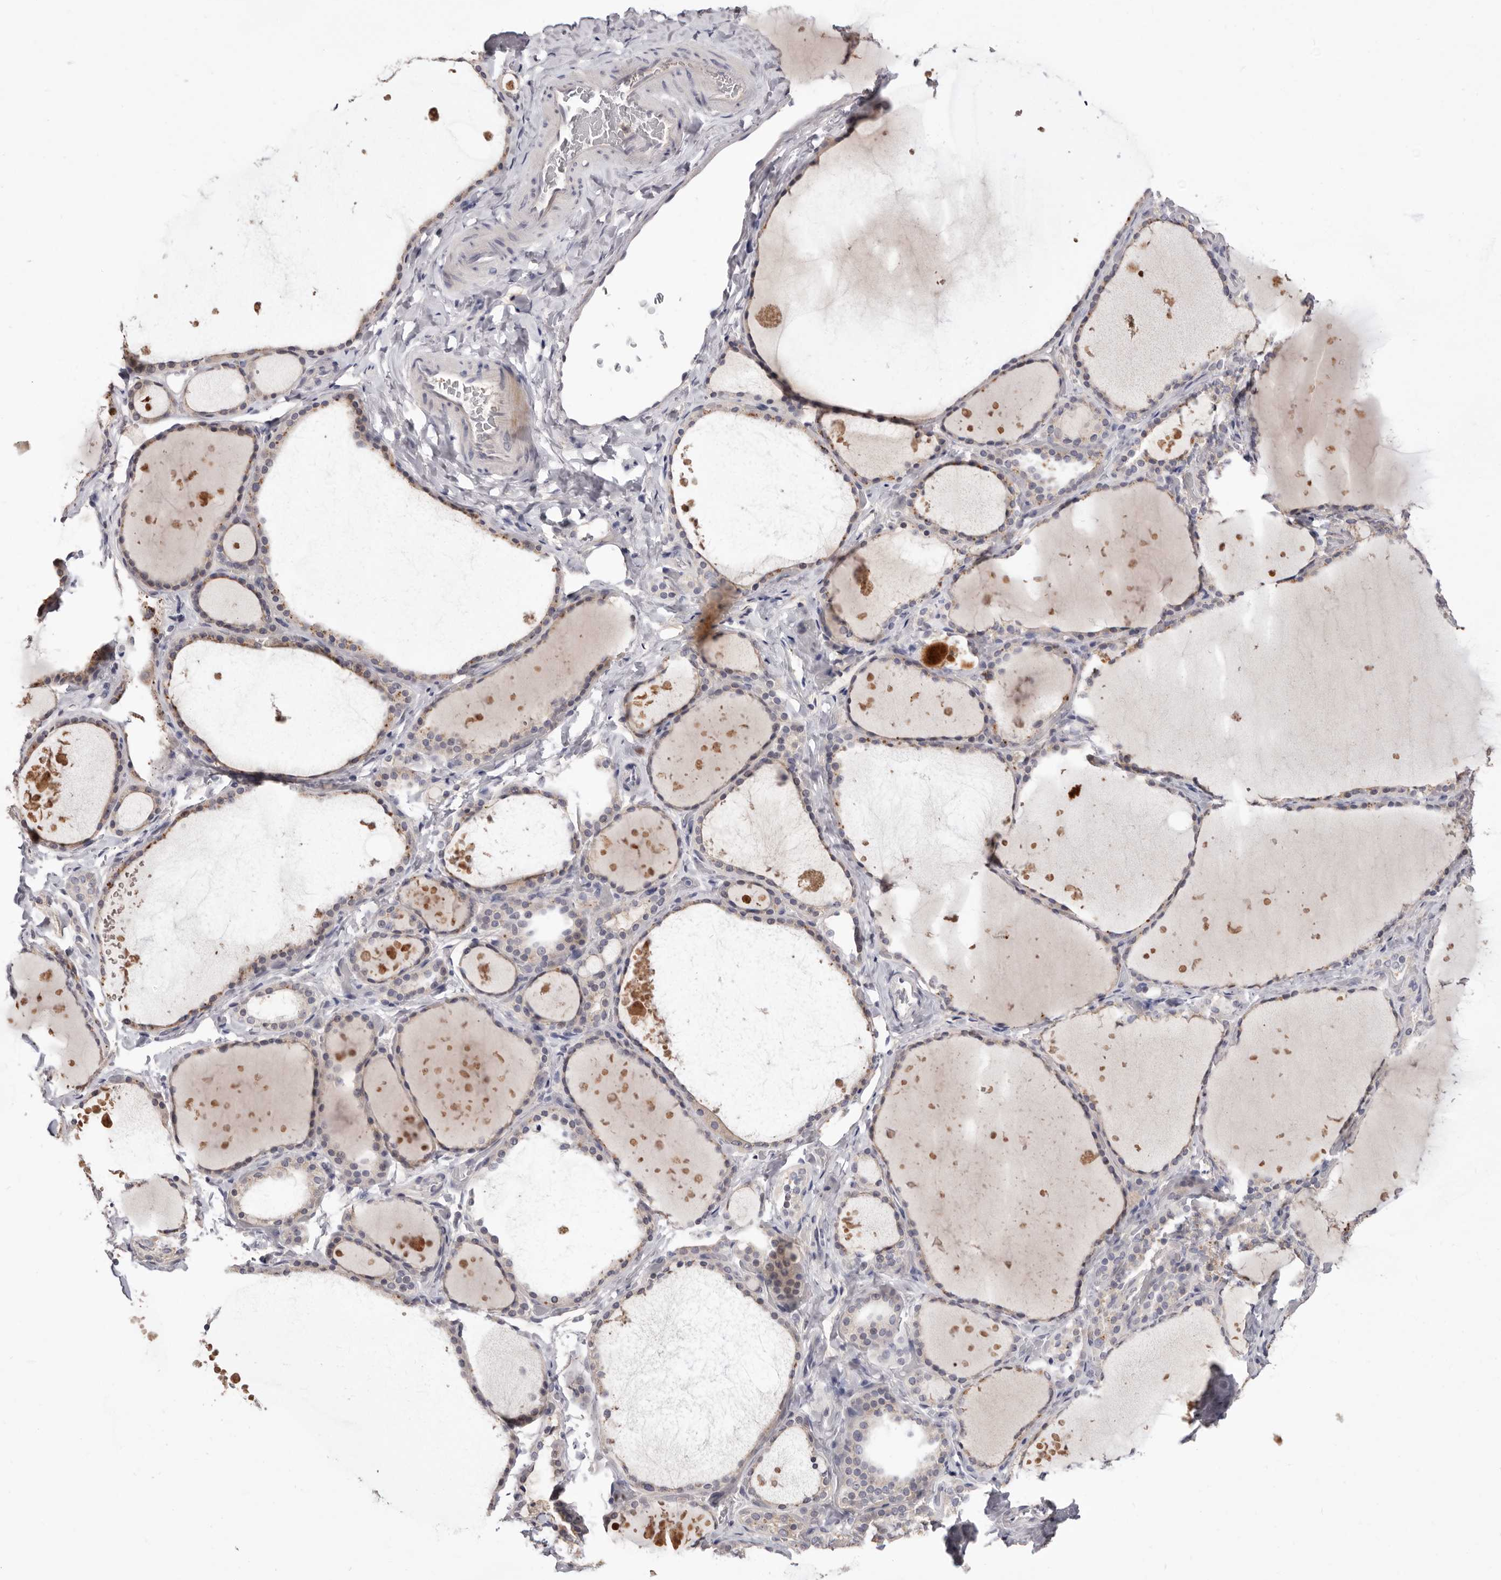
{"staining": {"intensity": "weak", "quantity": "<25%", "location": "cytoplasmic/membranous"}, "tissue": "thyroid gland", "cell_type": "Glandular cells", "image_type": "normal", "snomed": [{"axis": "morphology", "description": "Normal tissue, NOS"}, {"axis": "topography", "description": "Thyroid gland"}], "caption": "Protein analysis of normal thyroid gland reveals no significant positivity in glandular cells. Brightfield microscopy of immunohistochemistry (IHC) stained with DAB (3,3'-diaminobenzidine) (brown) and hematoxylin (blue), captured at high magnification.", "gene": "DOP1A", "patient": {"sex": "female", "age": 44}}